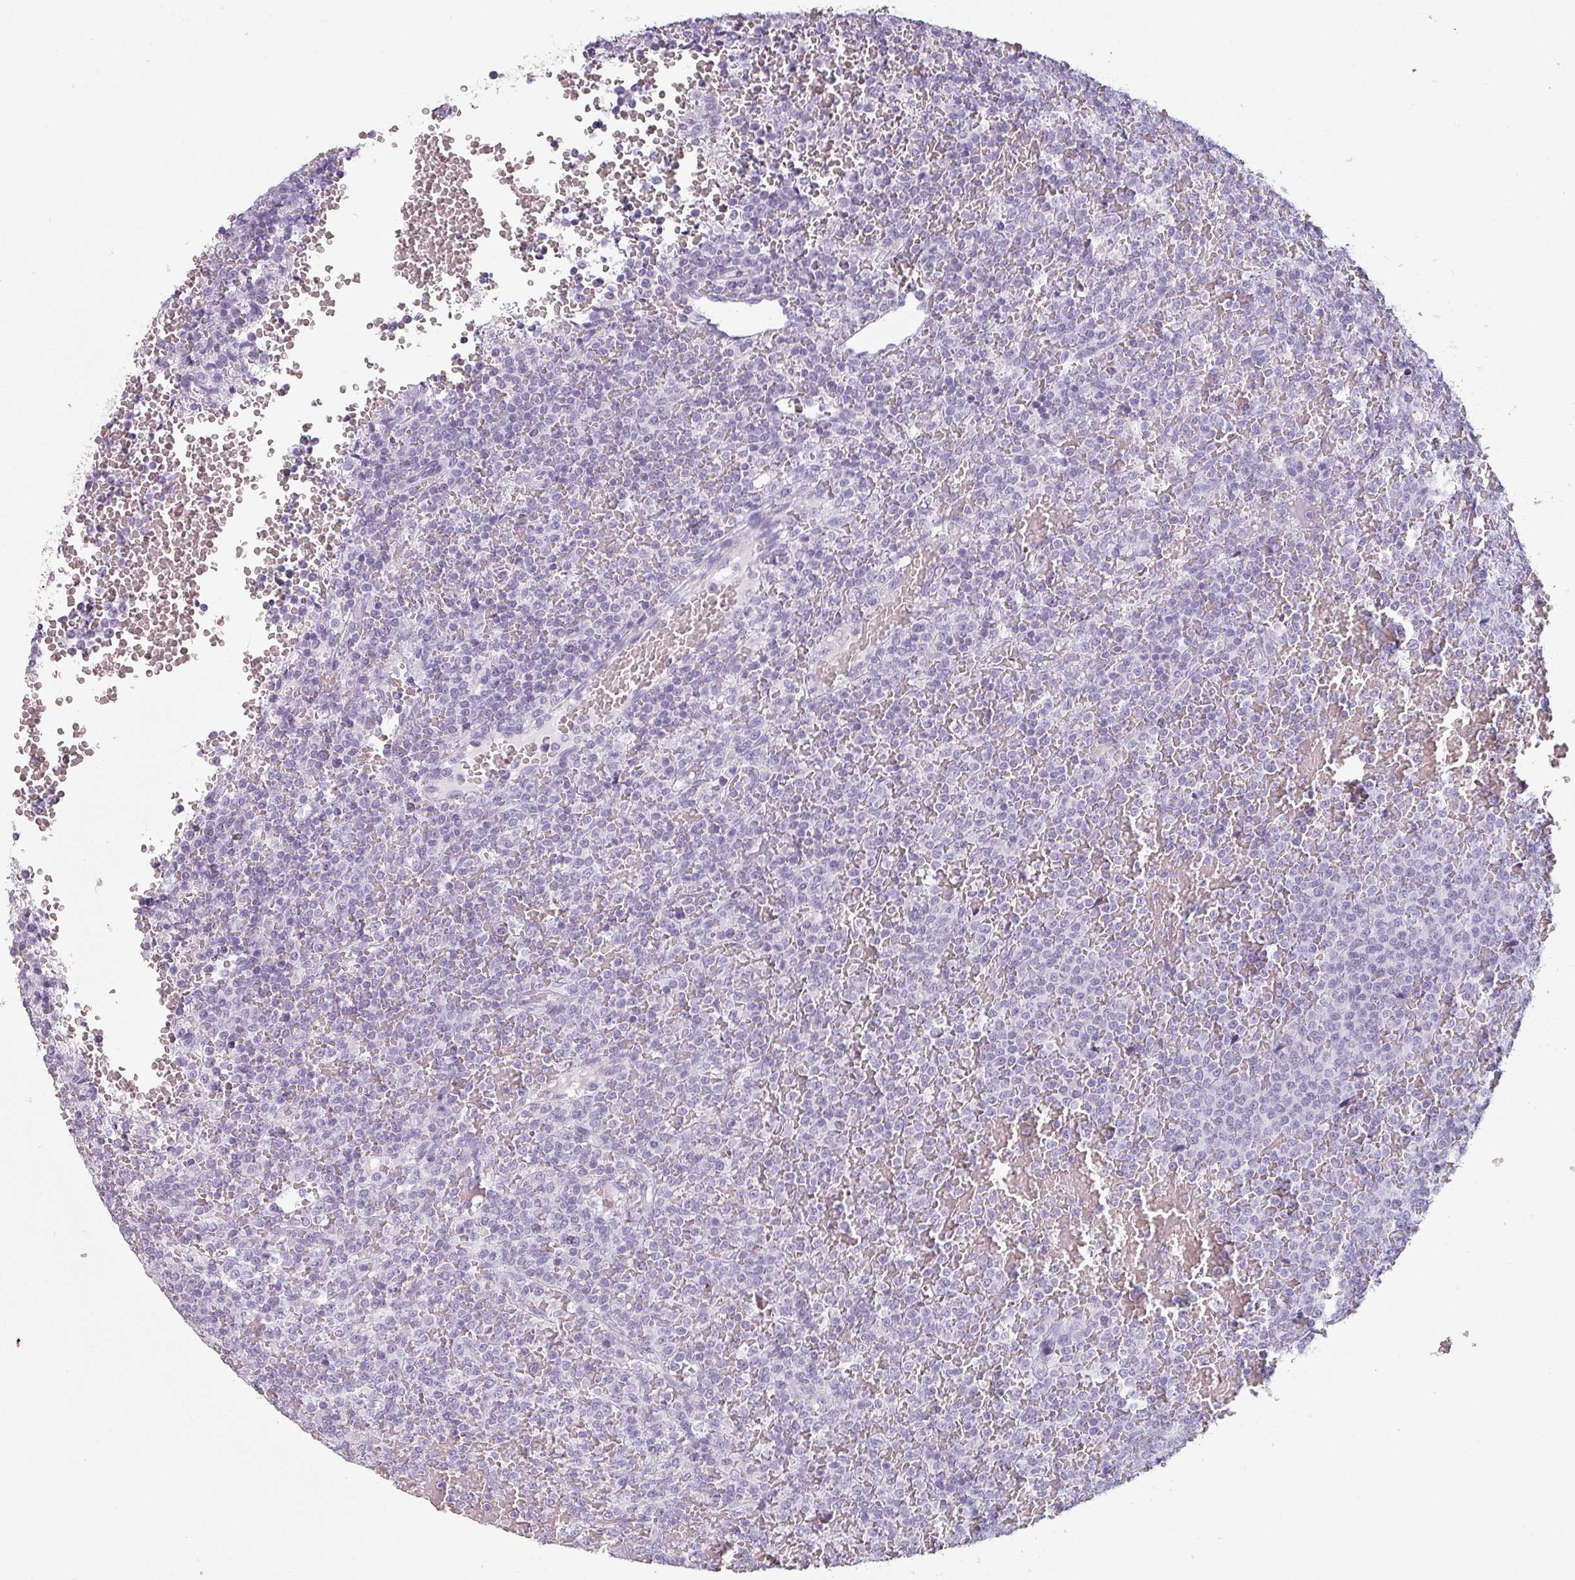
{"staining": {"intensity": "negative", "quantity": "none", "location": "none"}, "tissue": "lymphoma", "cell_type": "Tumor cells", "image_type": "cancer", "snomed": [{"axis": "morphology", "description": "Malignant lymphoma, non-Hodgkin's type, Low grade"}, {"axis": "topography", "description": "Spleen"}], "caption": "Lymphoma was stained to show a protein in brown. There is no significant positivity in tumor cells.", "gene": "SFTPA1", "patient": {"sex": "male", "age": 60}}